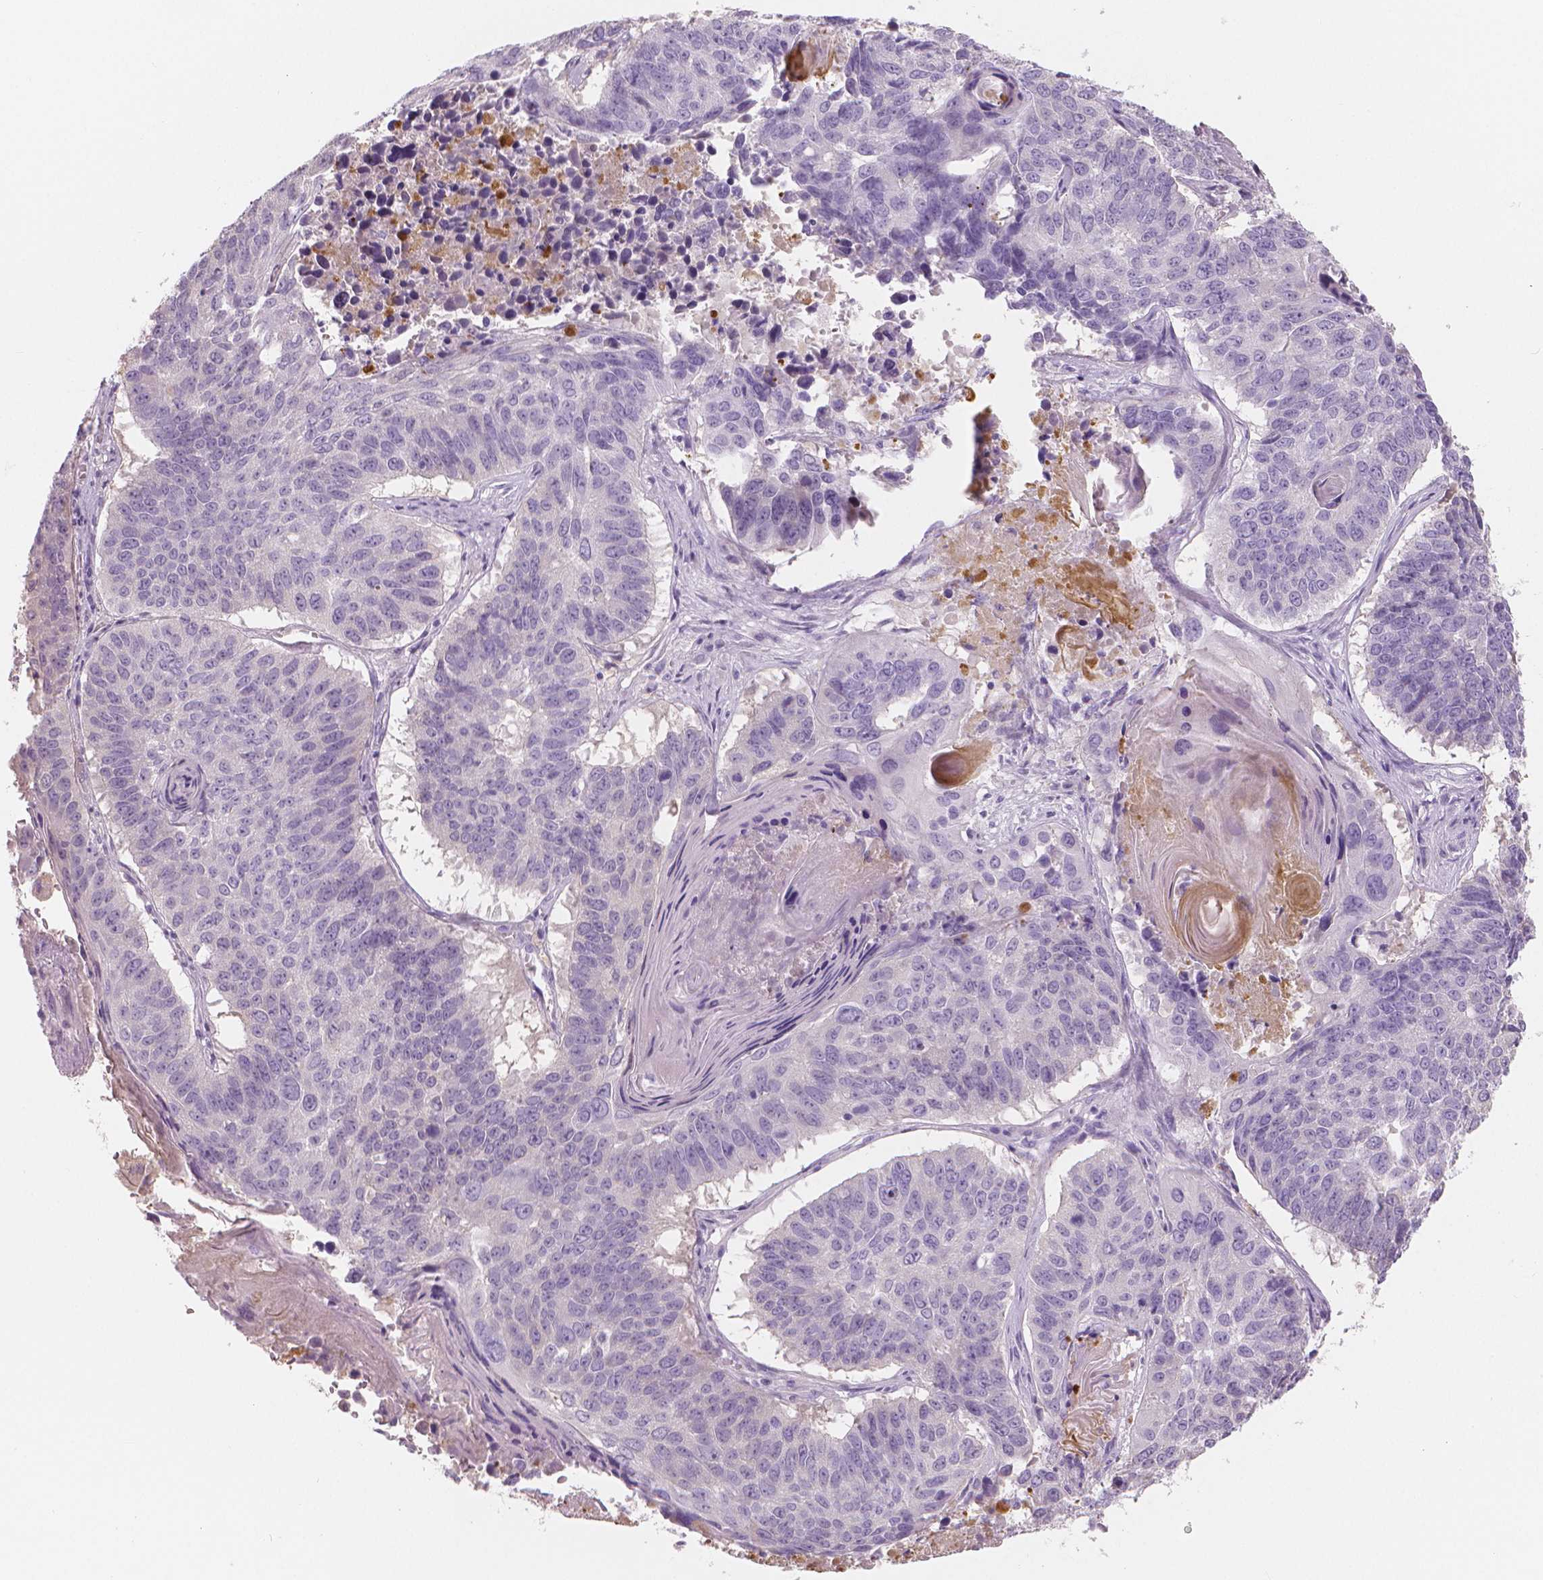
{"staining": {"intensity": "negative", "quantity": "none", "location": "none"}, "tissue": "lung cancer", "cell_type": "Tumor cells", "image_type": "cancer", "snomed": [{"axis": "morphology", "description": "Squamous cell carcinoma, NOS"}, {"axis": "topography", "description": "Lung"}], "caption": "IHC photomicrograph of human lung cancer (squamous cell carcinoma) stained for a protein (brown), which displays no expression in tumor cells.", "gene": "APOA4", "patient": {"sex": "male", "age": 73}}